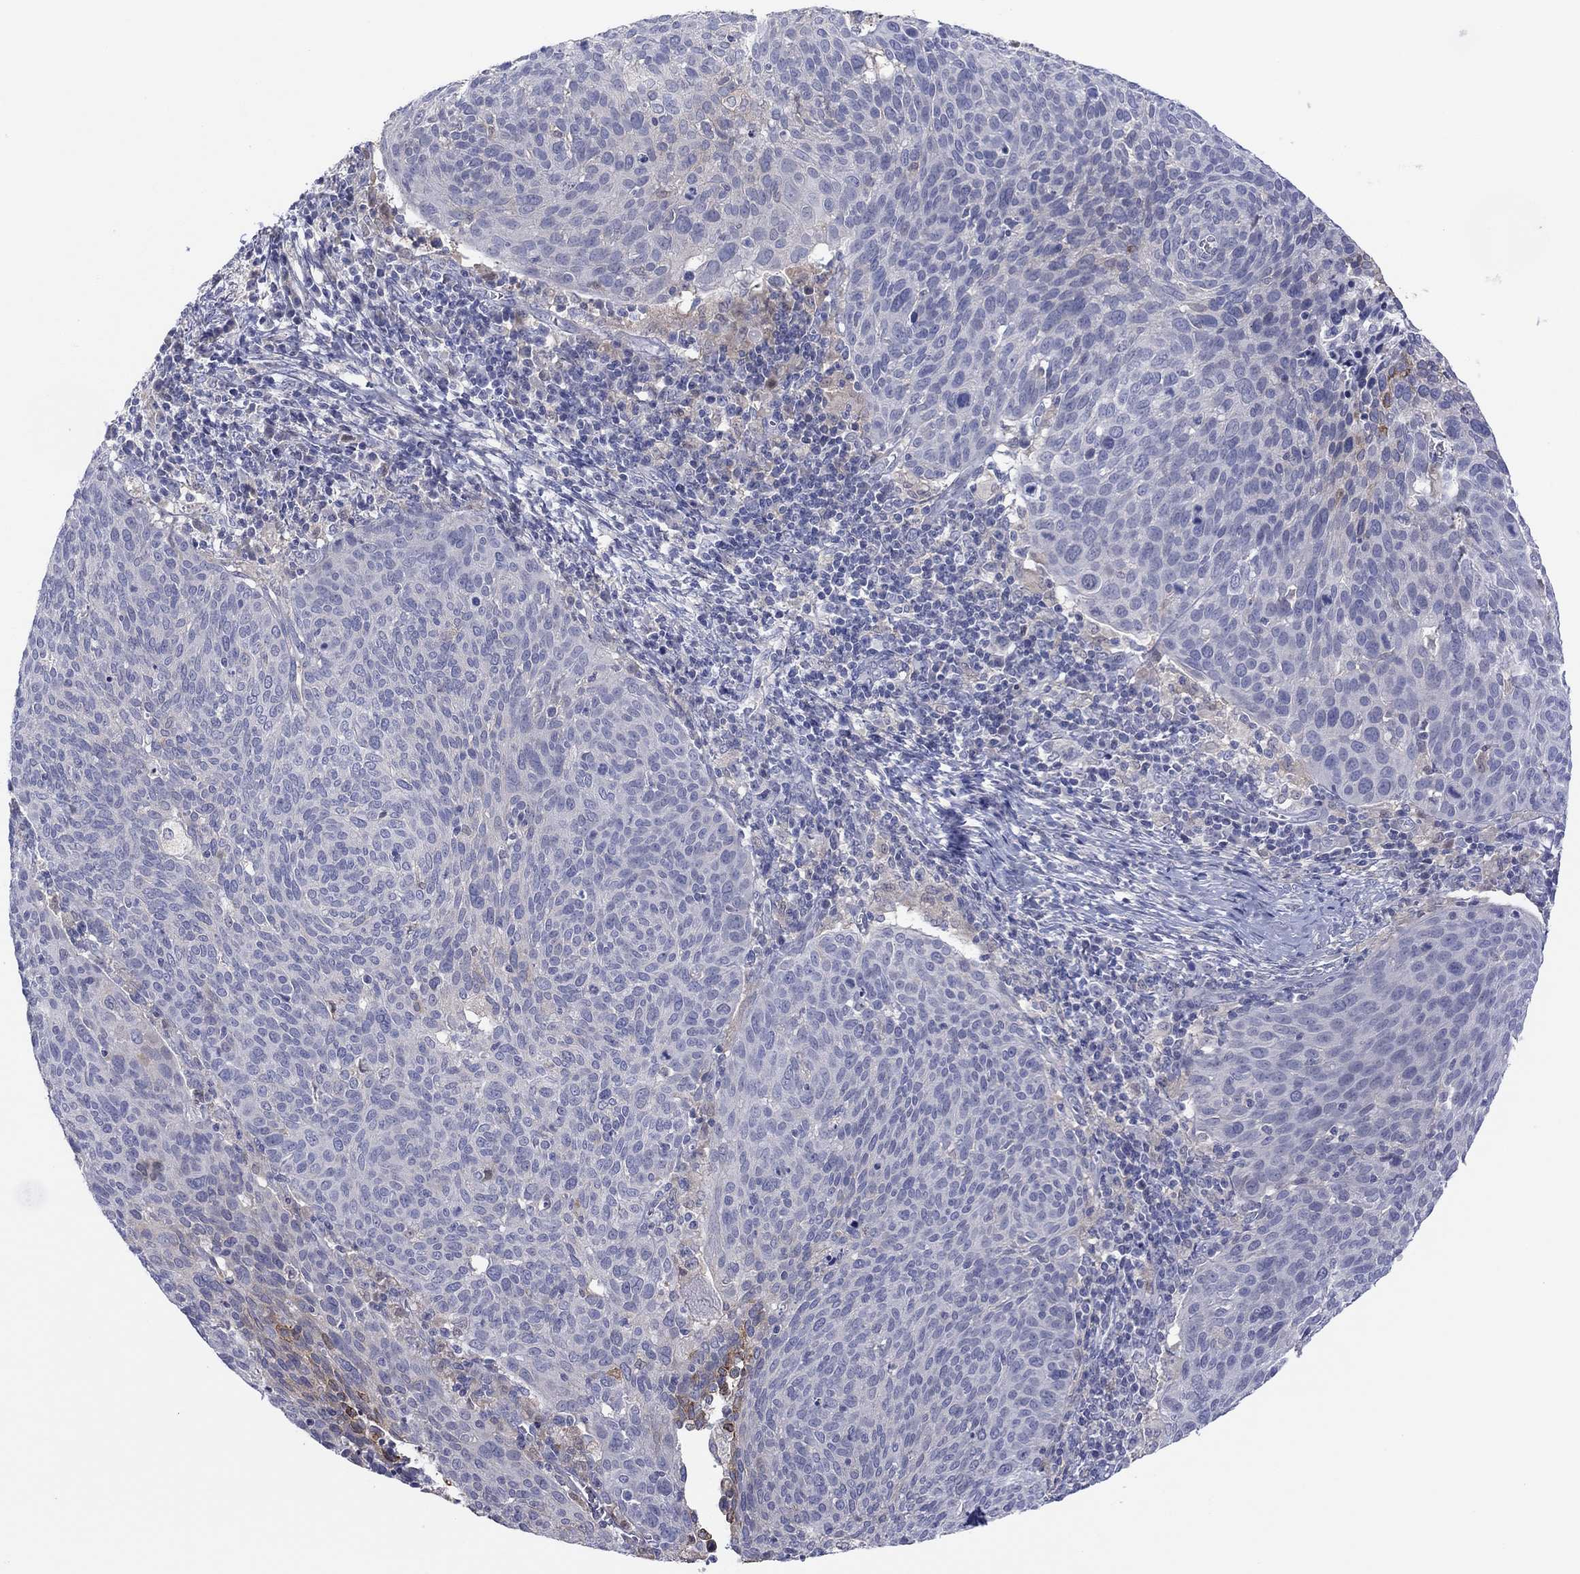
{"staining": {"intensity": "weak", "quantity": "<25%", "location": "cytoplasmic/membranous"}, "tissue": "cervical cancer", "cell_type": "Tumor cells", "image_type": "cancer", "snomed": [{"axis": "morphology", "description": "Squamous cell carcinoma, NOS"}, {"axis": "topography", "description": "Cervix"}], "caption": "Immunohistochemistry (IHC) micrograph of cervical cancer (squamous cell carcinoma) stained for a protein (brown), which displays no staining in tumor cells.", "gene": "CYP2B6", "patient": {"sex": "female", "age": 39}}